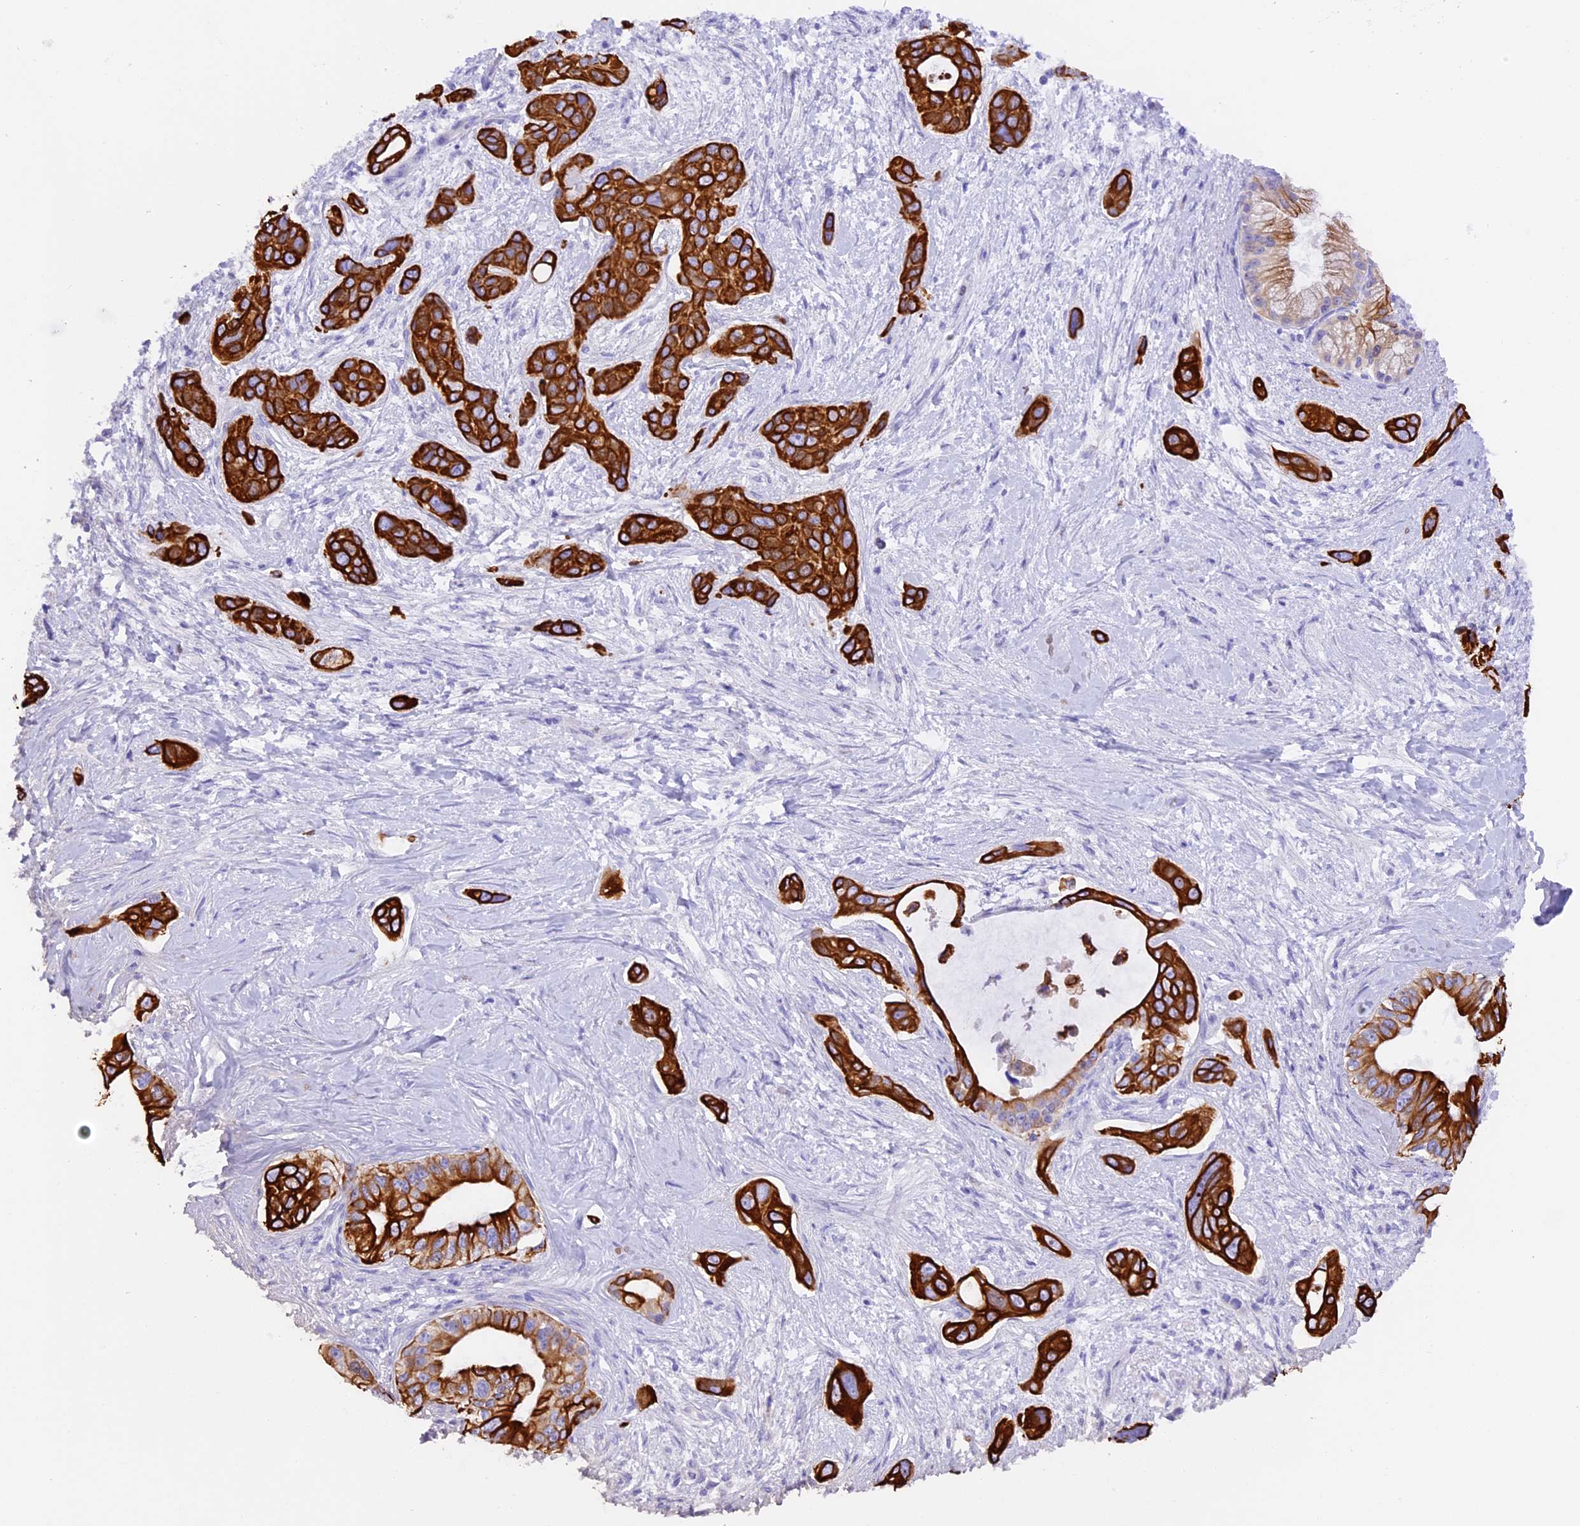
{"staining": {"intensity": "strong", "quantity": ">75%", "location": "cytoplasmic/membranous"}, "tissue": "pancreatic cancer", "cell_type": "Tumor cells", "image_type": "cancer", "snomed": [{"axis": "morphology", "description": "Adenocarcinoma, NOS"}, {"axis": "topography", "description": "Pancreas"}], "caption": "The histopathology image reveals staining of pancreatic adenocarcinoma, revealing strong cytoplasmic/membranous protein expression (brown color) within tumor cells. The staining is performed using DAB (3,3'-diaminobenzidine) brown chromogen to label protein expression. The nuclei are counter-stained blue using hematoxylin.", "gene": "PKIA", "patient": {"sex": "male", "age": 72}}